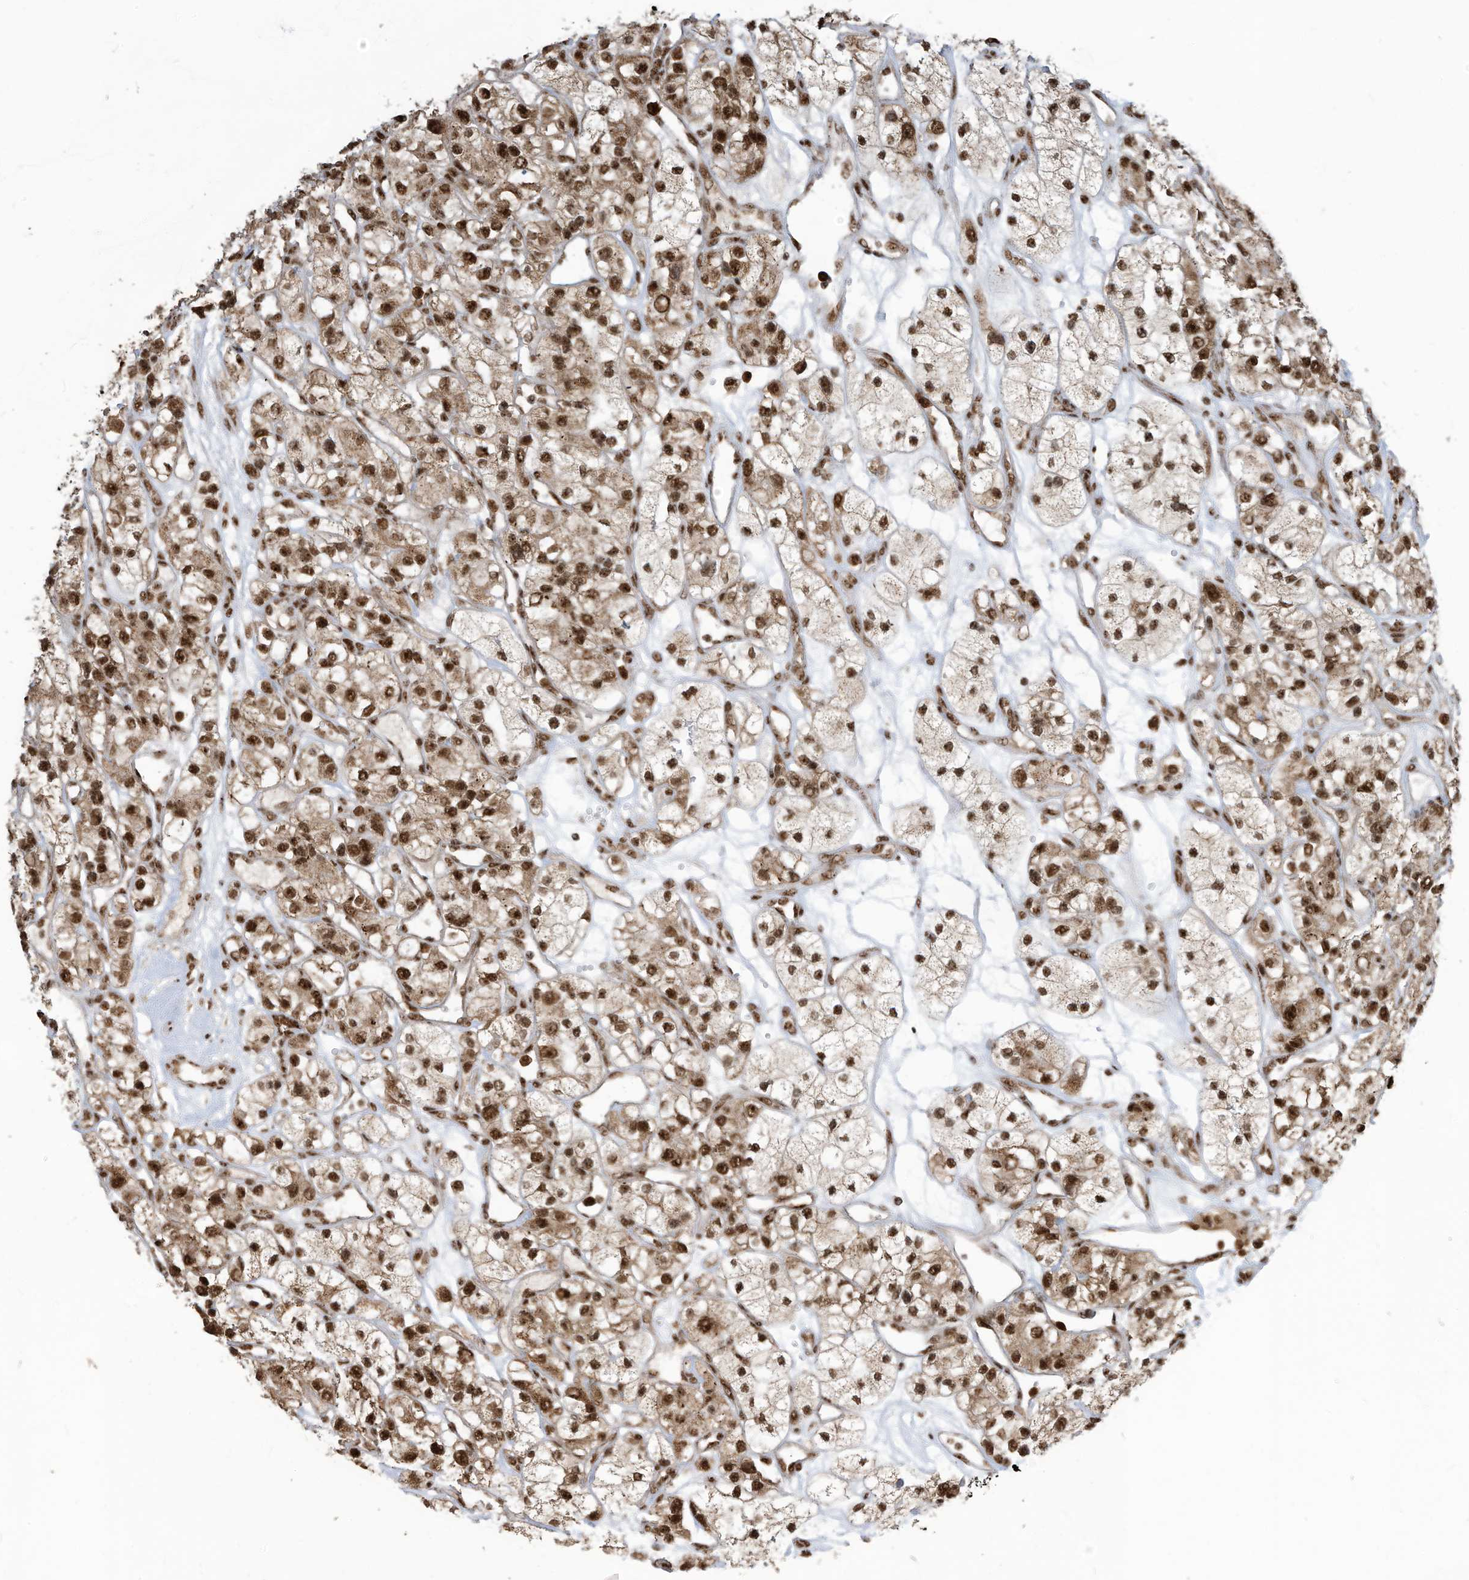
{"staining": {"intensity": "strong", "quantity": ">75%", "location": "cytoplasmic/membranous,nuclear"}, "tissue": "renal cancer", "cell_type": "Tumor cells", "image_type": "cancer", "snomed": [{"axis": "morphology", "description": "Adenocarcinoma, NOS"}, {"axis": "topography", "description": "Kidney"}], "caption": "Protein expression analysis of human renal cancer reveals strong cytoplasmic/membranous and nuclear expression in about >75% of tumor cells. The protein of interest is shown in brown color, while the nuclei are stained blue.", "gene": "LBH", "patient": {"sex": "female", "age": 57}}